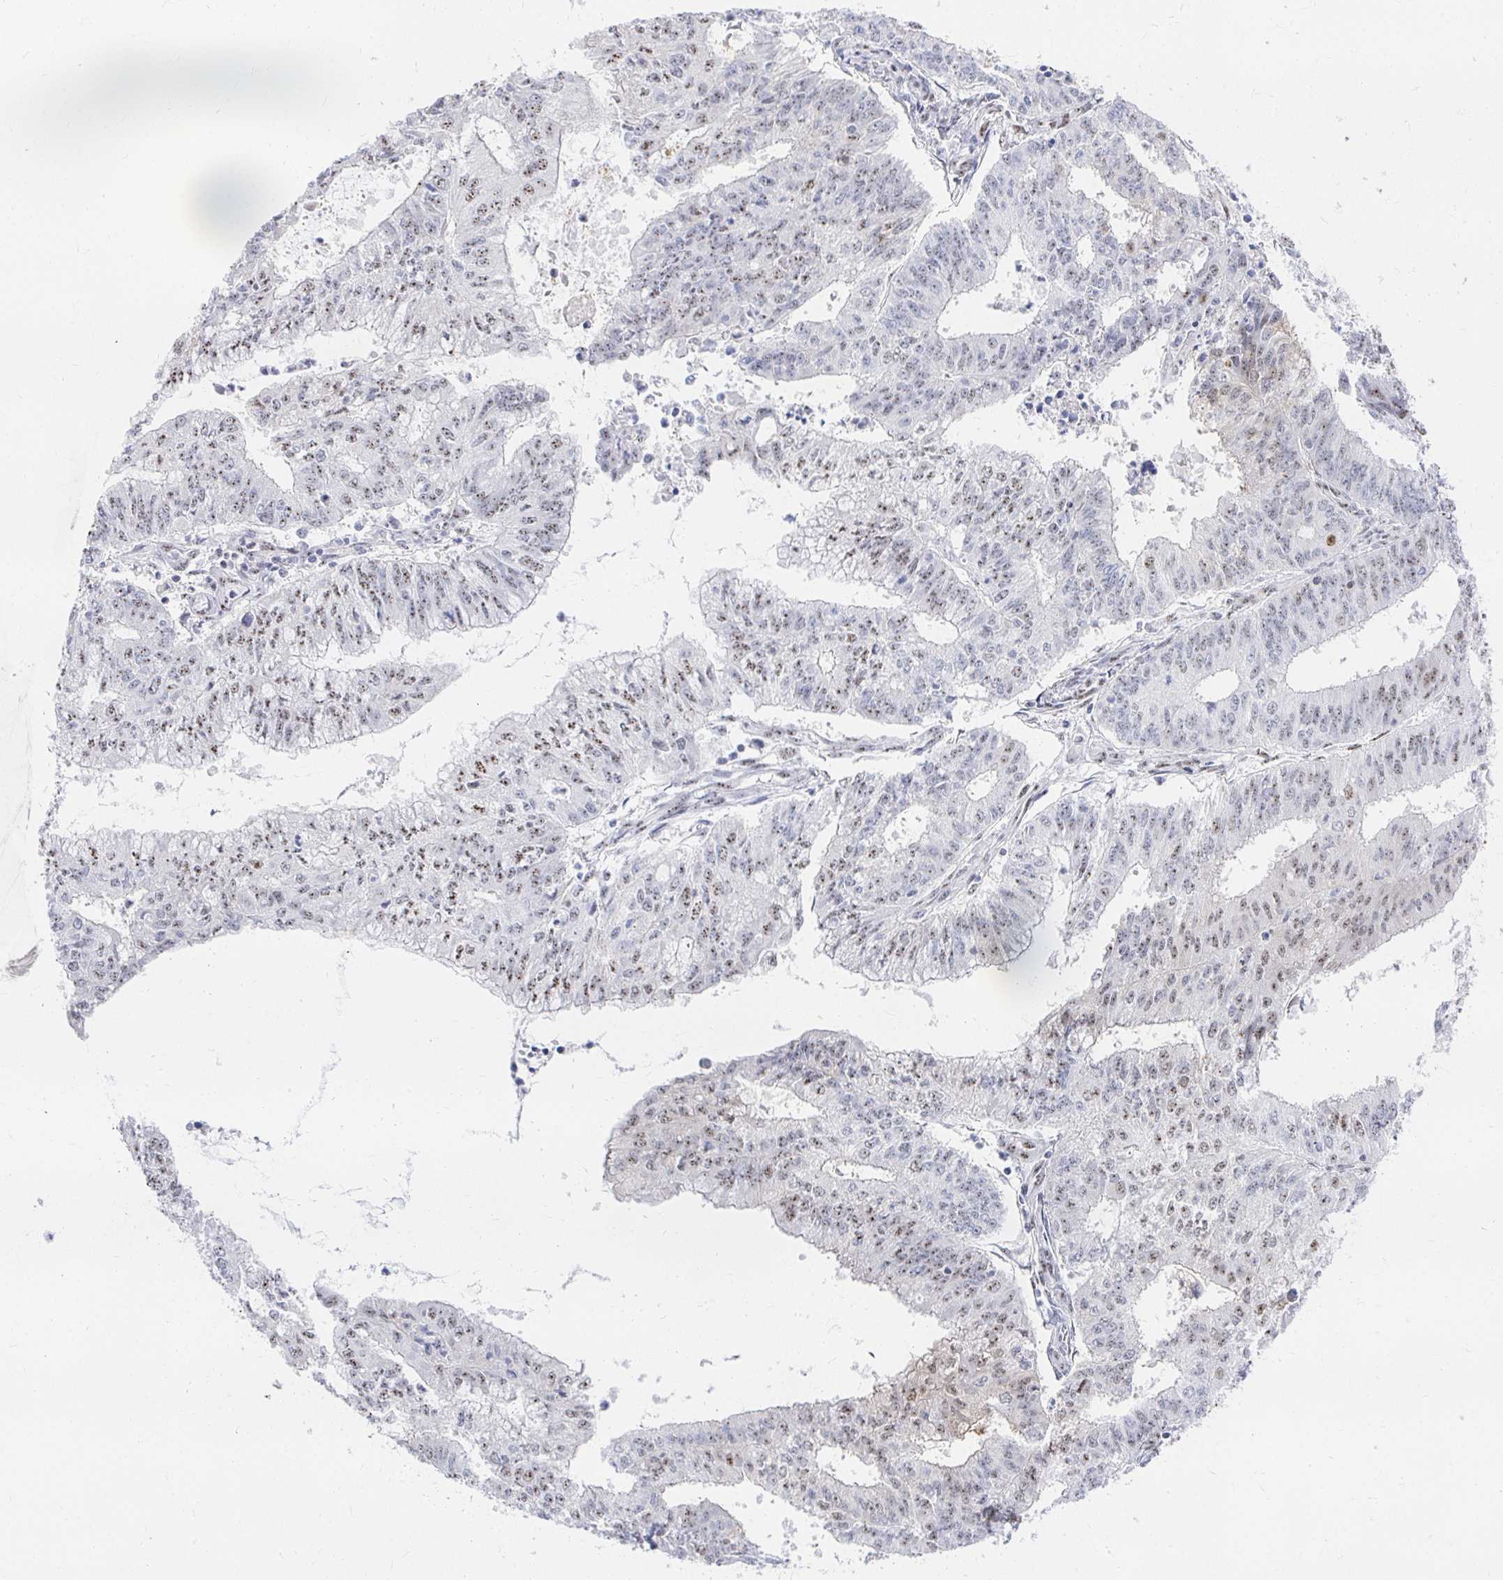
{"staining": {"intensity": "moderate", "quantity": "25%-75%", "location": "nuclear"}, "tissue": "endometrial cancer", "cell_type": "Tumor cells", "image_type": "cancer", "snomed": [{"axis": "morphology", "description": "Adenocarcinoma, NOS"}, {"axis": "topography", "description": "Endometrium"}], "caption": "Immunohistochemistry micrograph of neoplastic tissue: endometrial cancer (adenocarcinoma) stained using immunohistochemistry displays medium levels of moderate protein expression localized specifically in the nuclear of tumor cells, appearing as a nuclear brown color.", "gene": "CLIC3", "patient": {"sex": "female", "age": 61}}